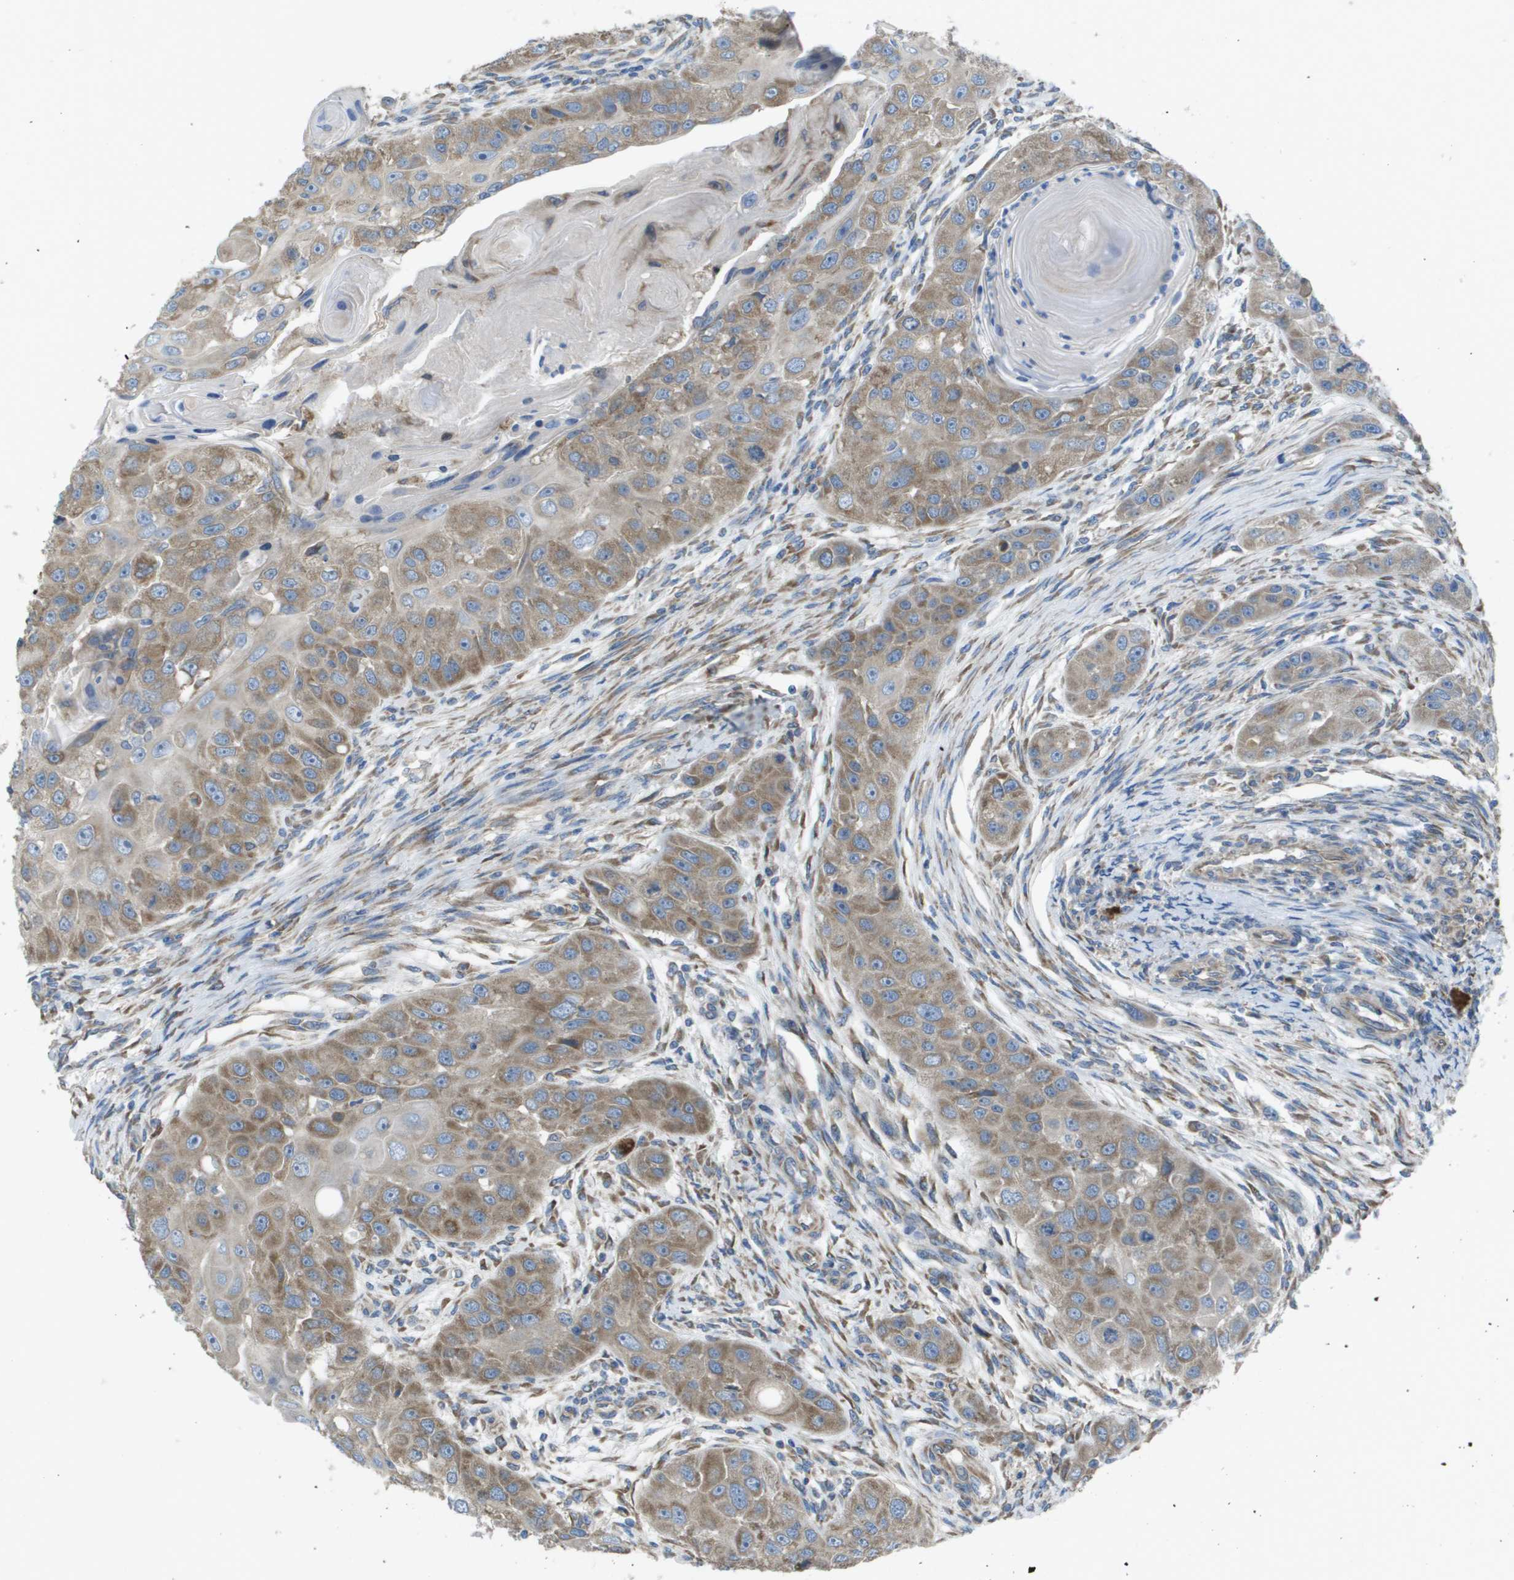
{"staining": {"intensity": "moderate", "quantity": ">75%", "location": "cytoplasmic/membranous"}, "tissue": "head and neck cancer", "cell_type": "Tumor cells", "image_type": "cancer", "snomed": [{"axis": "morphology", "description": "Normal tissue, NOS"}, {"axis": "morphology", "description": "Squamous cell carcinoma, NOS"}, {"axis": "topography", "description": "Skeletal muscle"}, {"axis": "topography", "description": "Head-Neck"}], "caption": "Immunohistochemistry (IHC) (DAB) staining of human head and neck cancer shows moderate cytoplasmic/membranous protein expression in about >75% of tumor cells.", "gene": "CLCN2", "patient": {"sex": "male", "age": 51}}